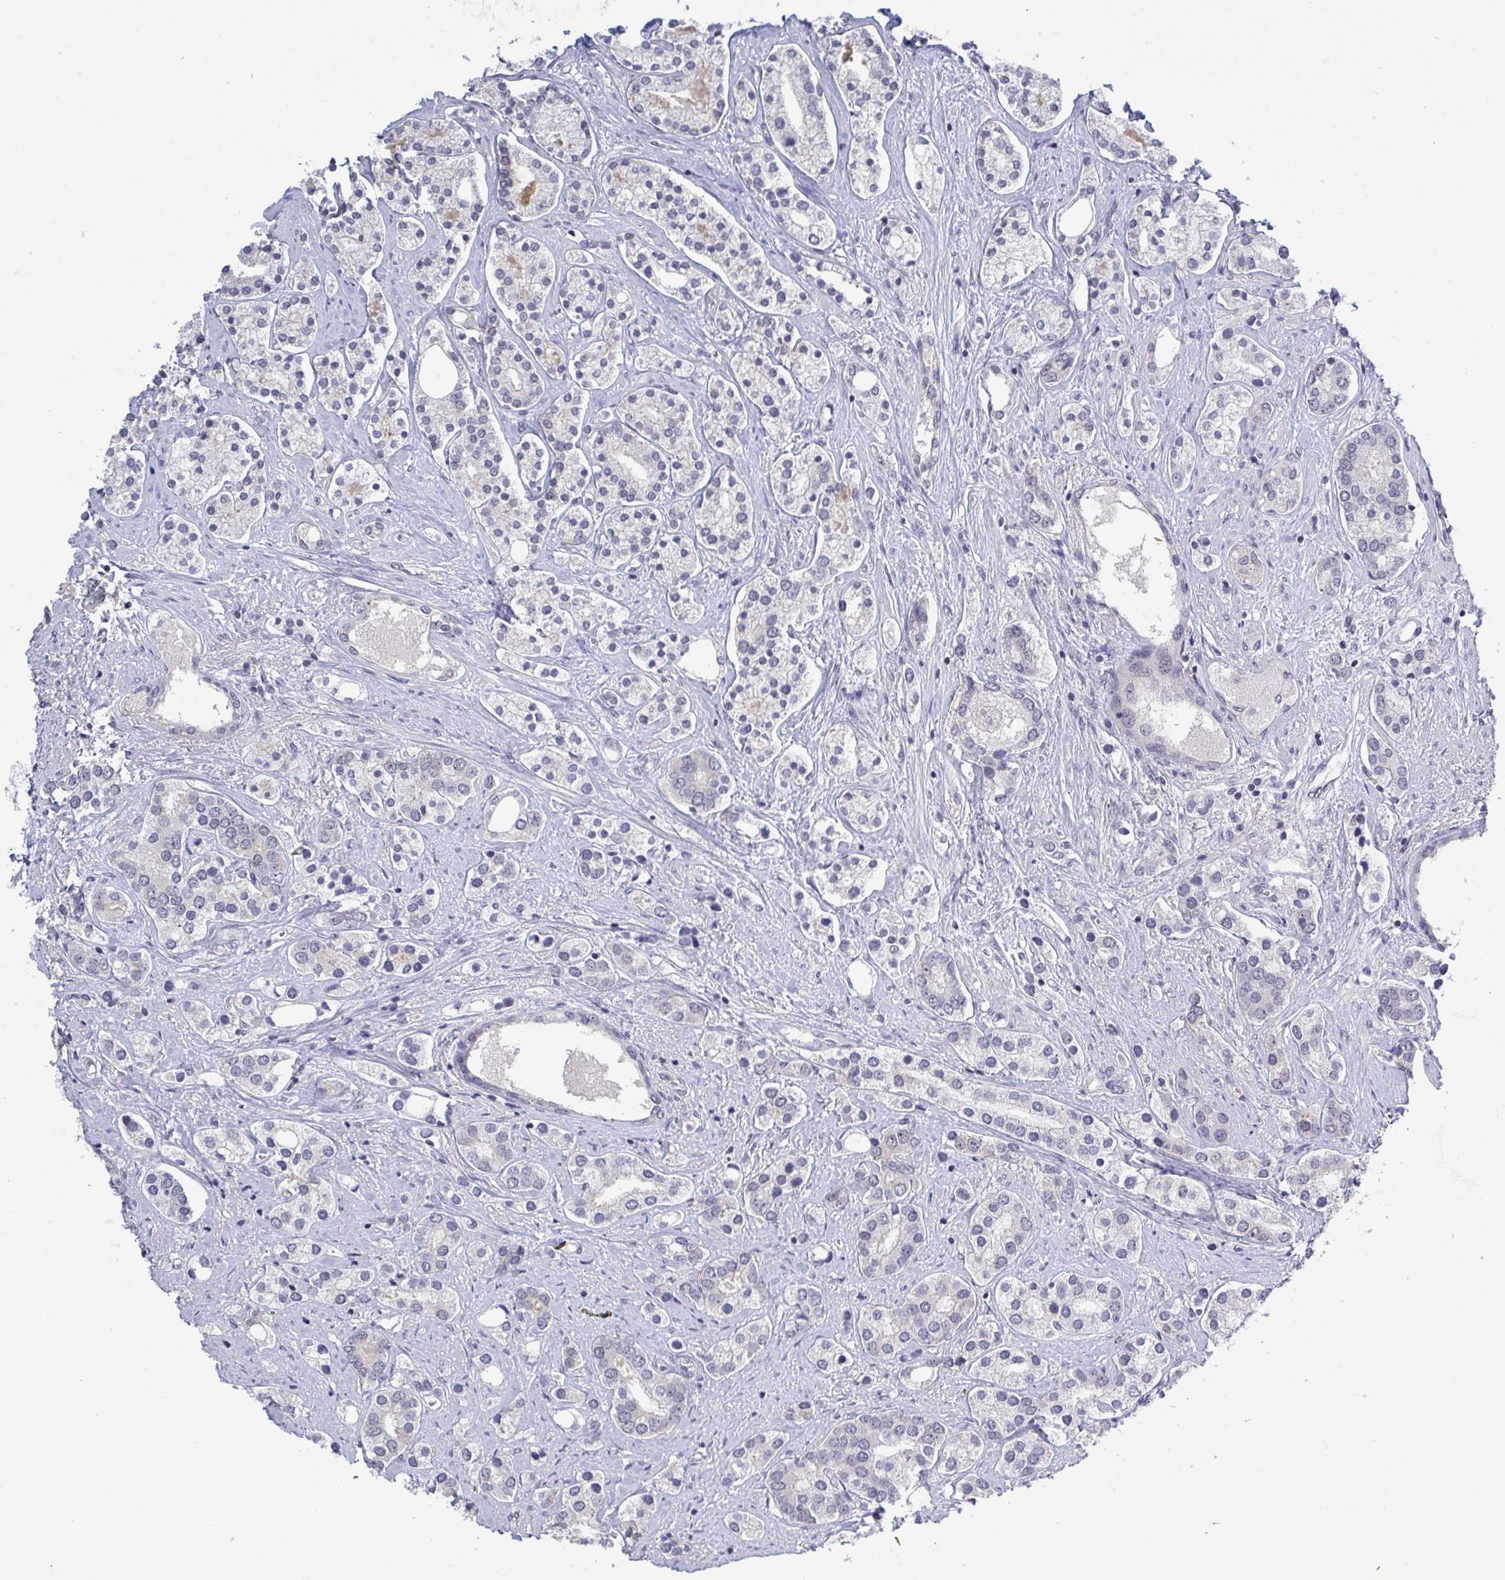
{"staining": {"intensity": "negative", "quantity": "none", "location": "none"}, "tissue": "prostate cancer", "cell_type": "Tumor cells", "image_type": "cancer", "snomed": [{"axis": "morphology", "description": "Adenocarcinoma, High grade"}, {"axis": "topography", "description": "Prostate"}], "caption": "Tumor cells show no significant positivity in prostate adenocarcinoma (high-grade). The staining was performed using DAB (3,3'-diaminobenzidine) to visualize the protein expression in brown, while the nuclei were stained in blue with hematoxylin (Magnification: 20x).", "gene": "ZNF784", "patient": {"sex": "male", "age": 58}}